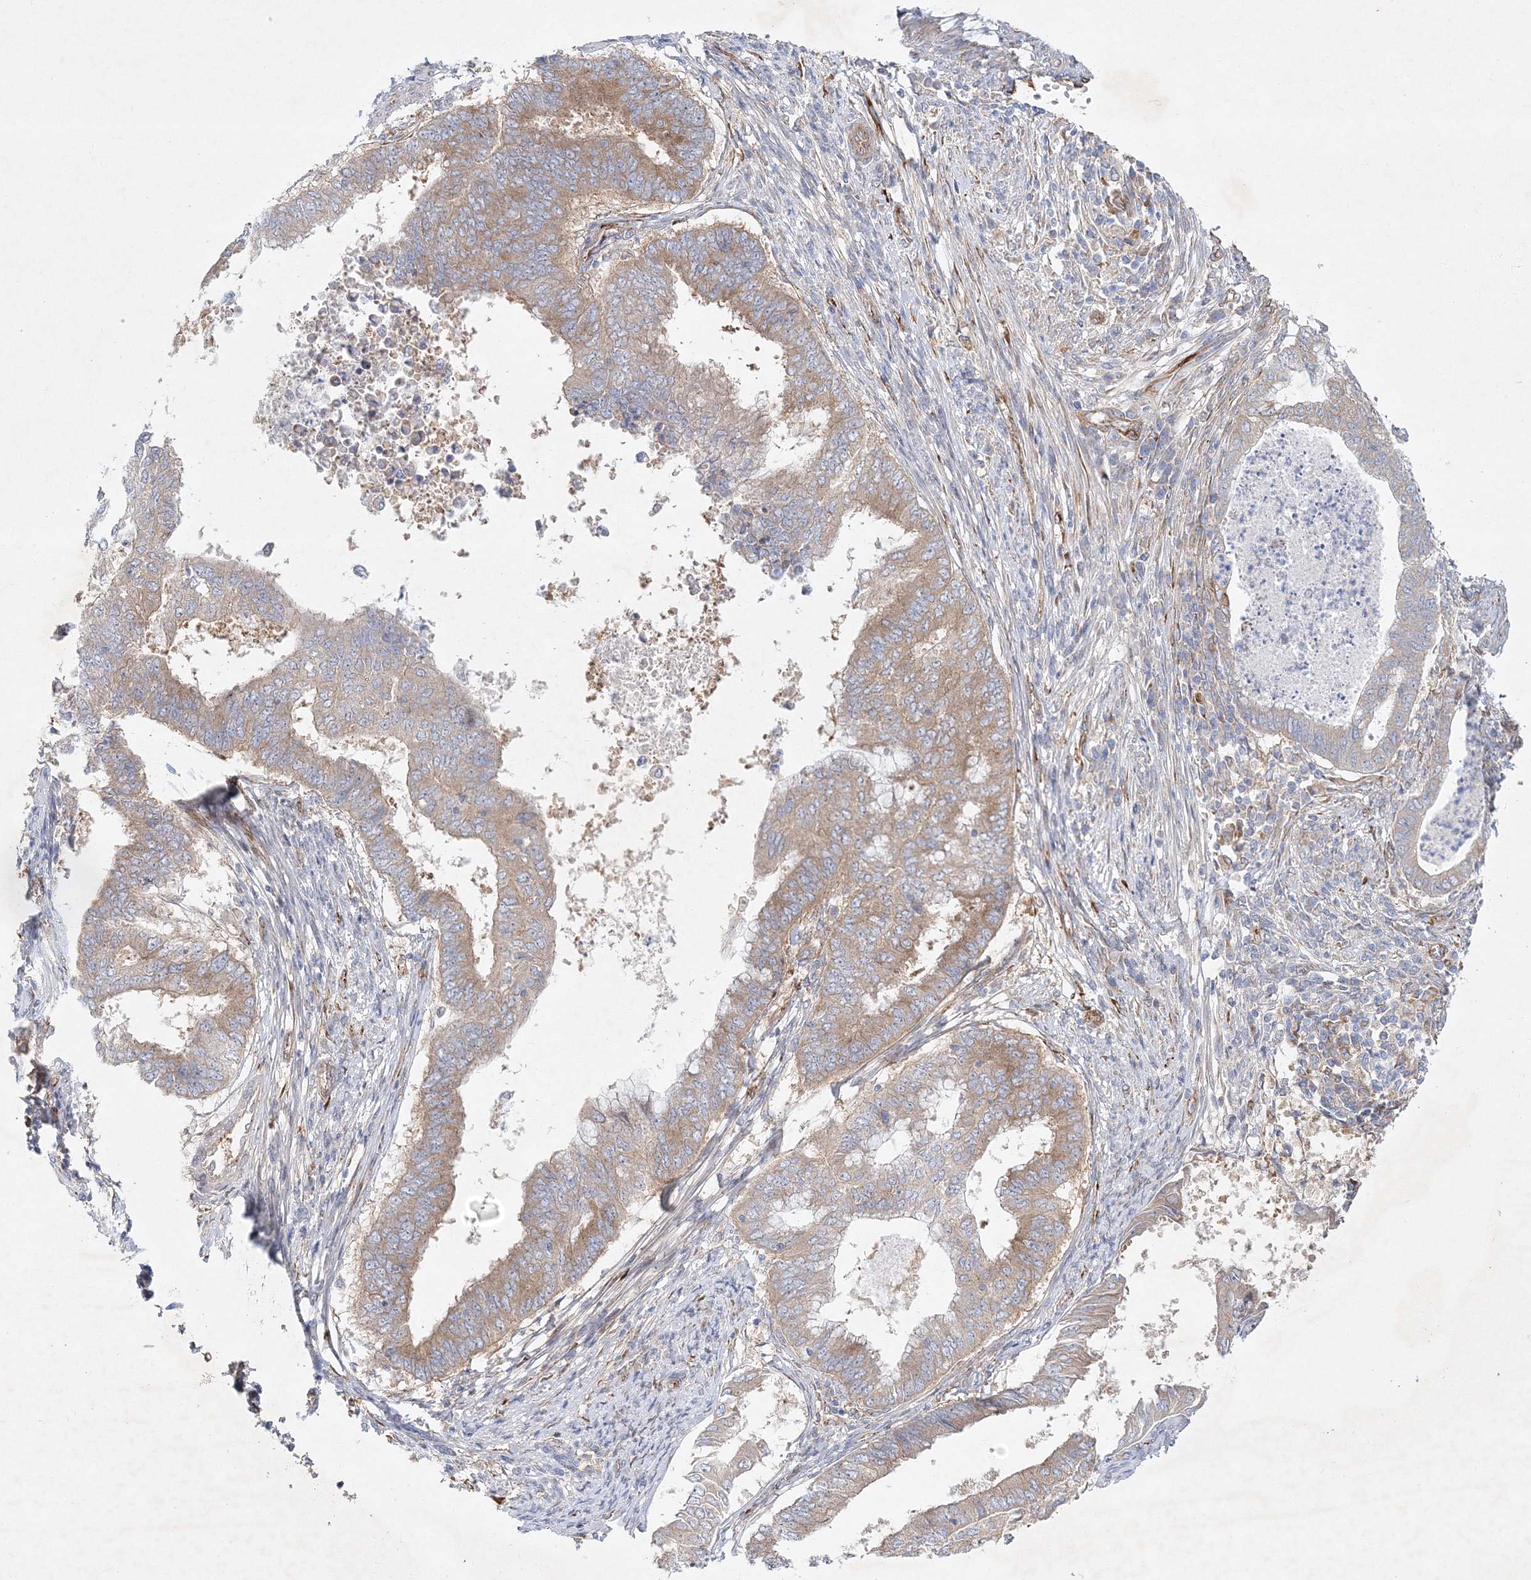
{"staining": {"intensity": "weak", "quantity": "25%-75%", "location": "cytoplasmic/membranous"}, "tissue": "endometrial cancer", "cell_type": "Tumor cells", "image_type": "cancer", "snomed": [{"axis": "morphology", "description": "Polyp, NOS"}, {"axis": "morphology", "description": "Adenocarcinoma, NOS"}, {"axis": "morphology", "description": "Adenoma, NOS"}, {"axis": "topography", "description": "Endometrium"}], "caption": "Endometrial cancer (polyp) was stained to show a protein in brown. There is low levels of weak cytoplasmic/membranous staining in about 25%-75% of tumor cells.", "gene": "ZFYVE16", "patient": {"sex": "female", "age": 79}}